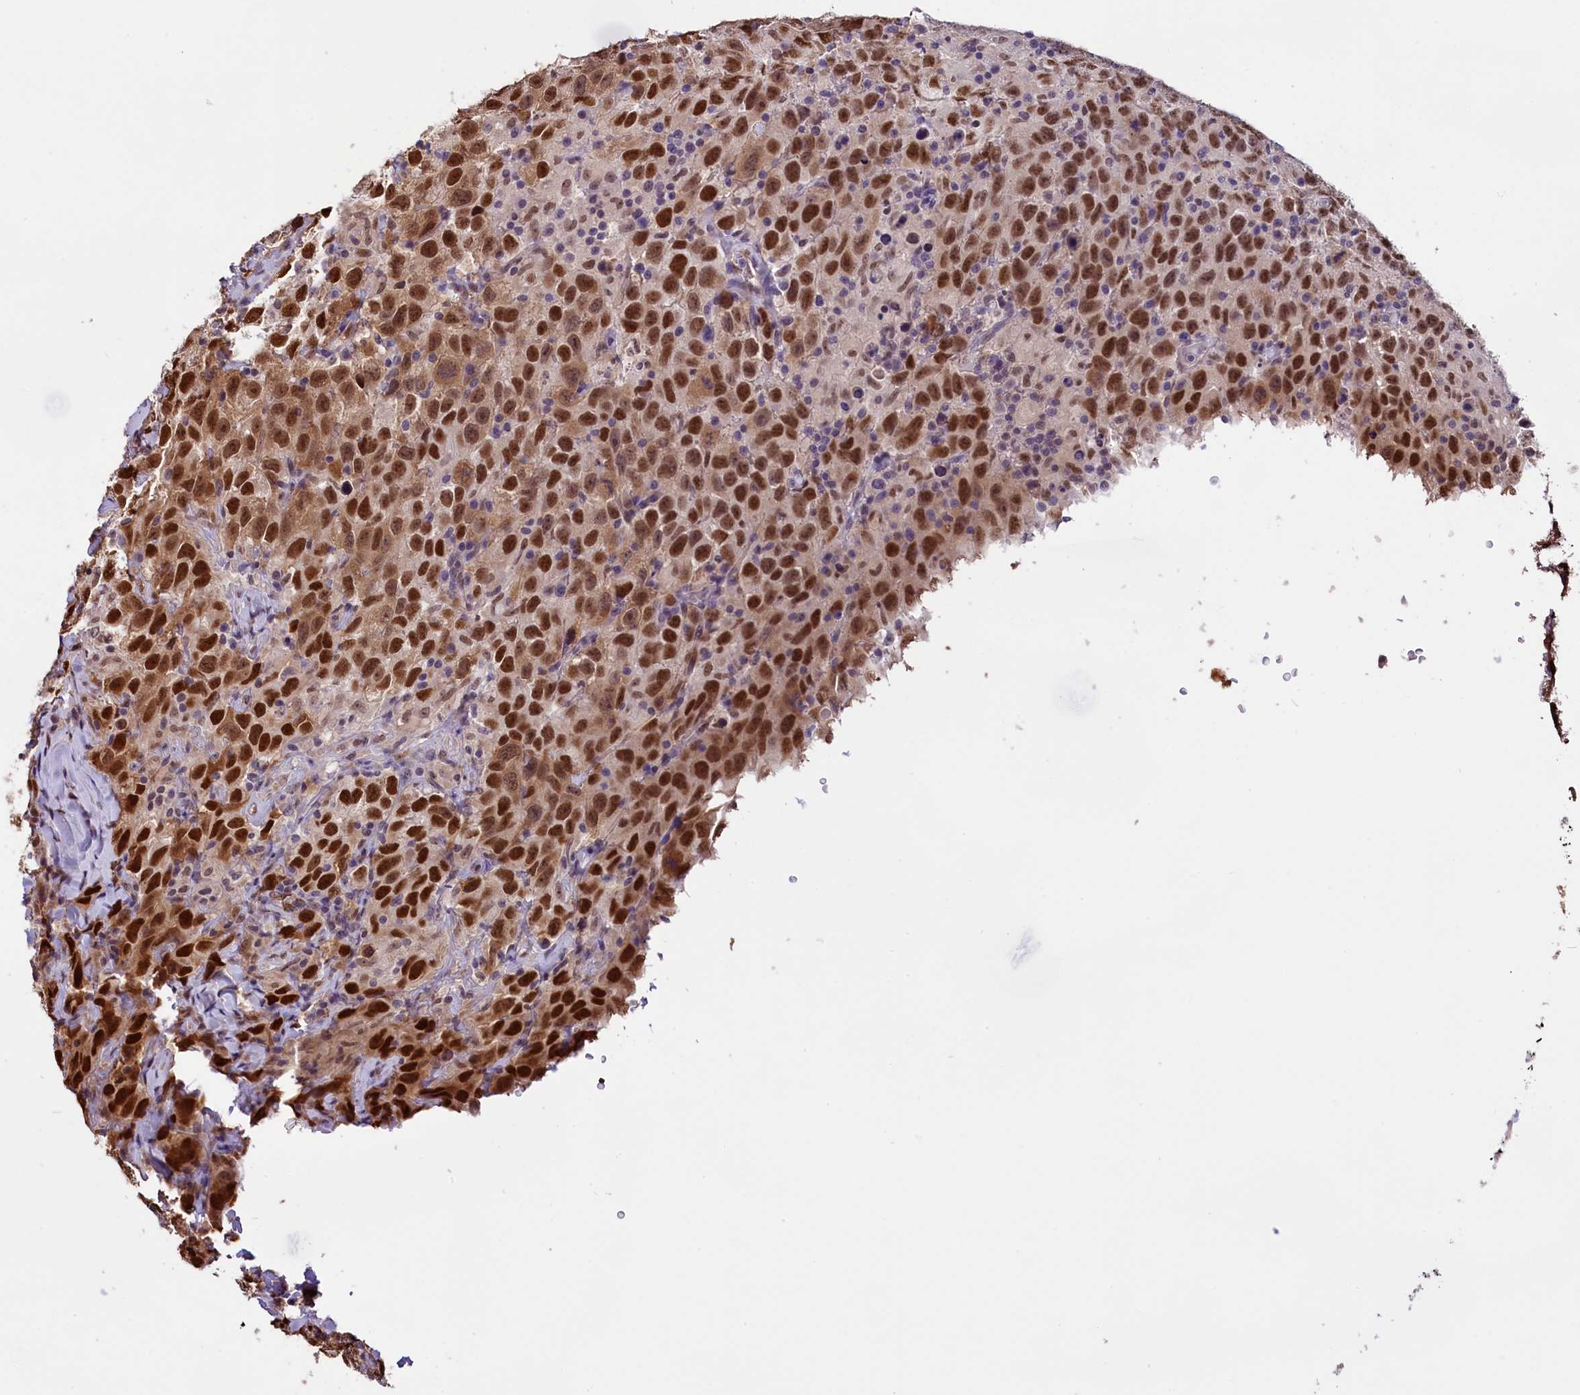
{"staining": {"intensity": "strong", "quantity": ">75%", "location": "nuclear"}, "tissue": "testis cancer", "cell_type": "Tumor cells", "image_type": "cancer", "snomed": [{"axis": "morphology", "description": "Seminoma, NOS"}, {"axis": "topography", "description": "Testis"}], "caption": "Protein expression by immunohistochemistry (IHC) demonstrates strong nuclear expression in about >75% of tumor cells in testis seminoma.", "gene": "MRPL54", "patient": {"sex": "male", "age": 65}}